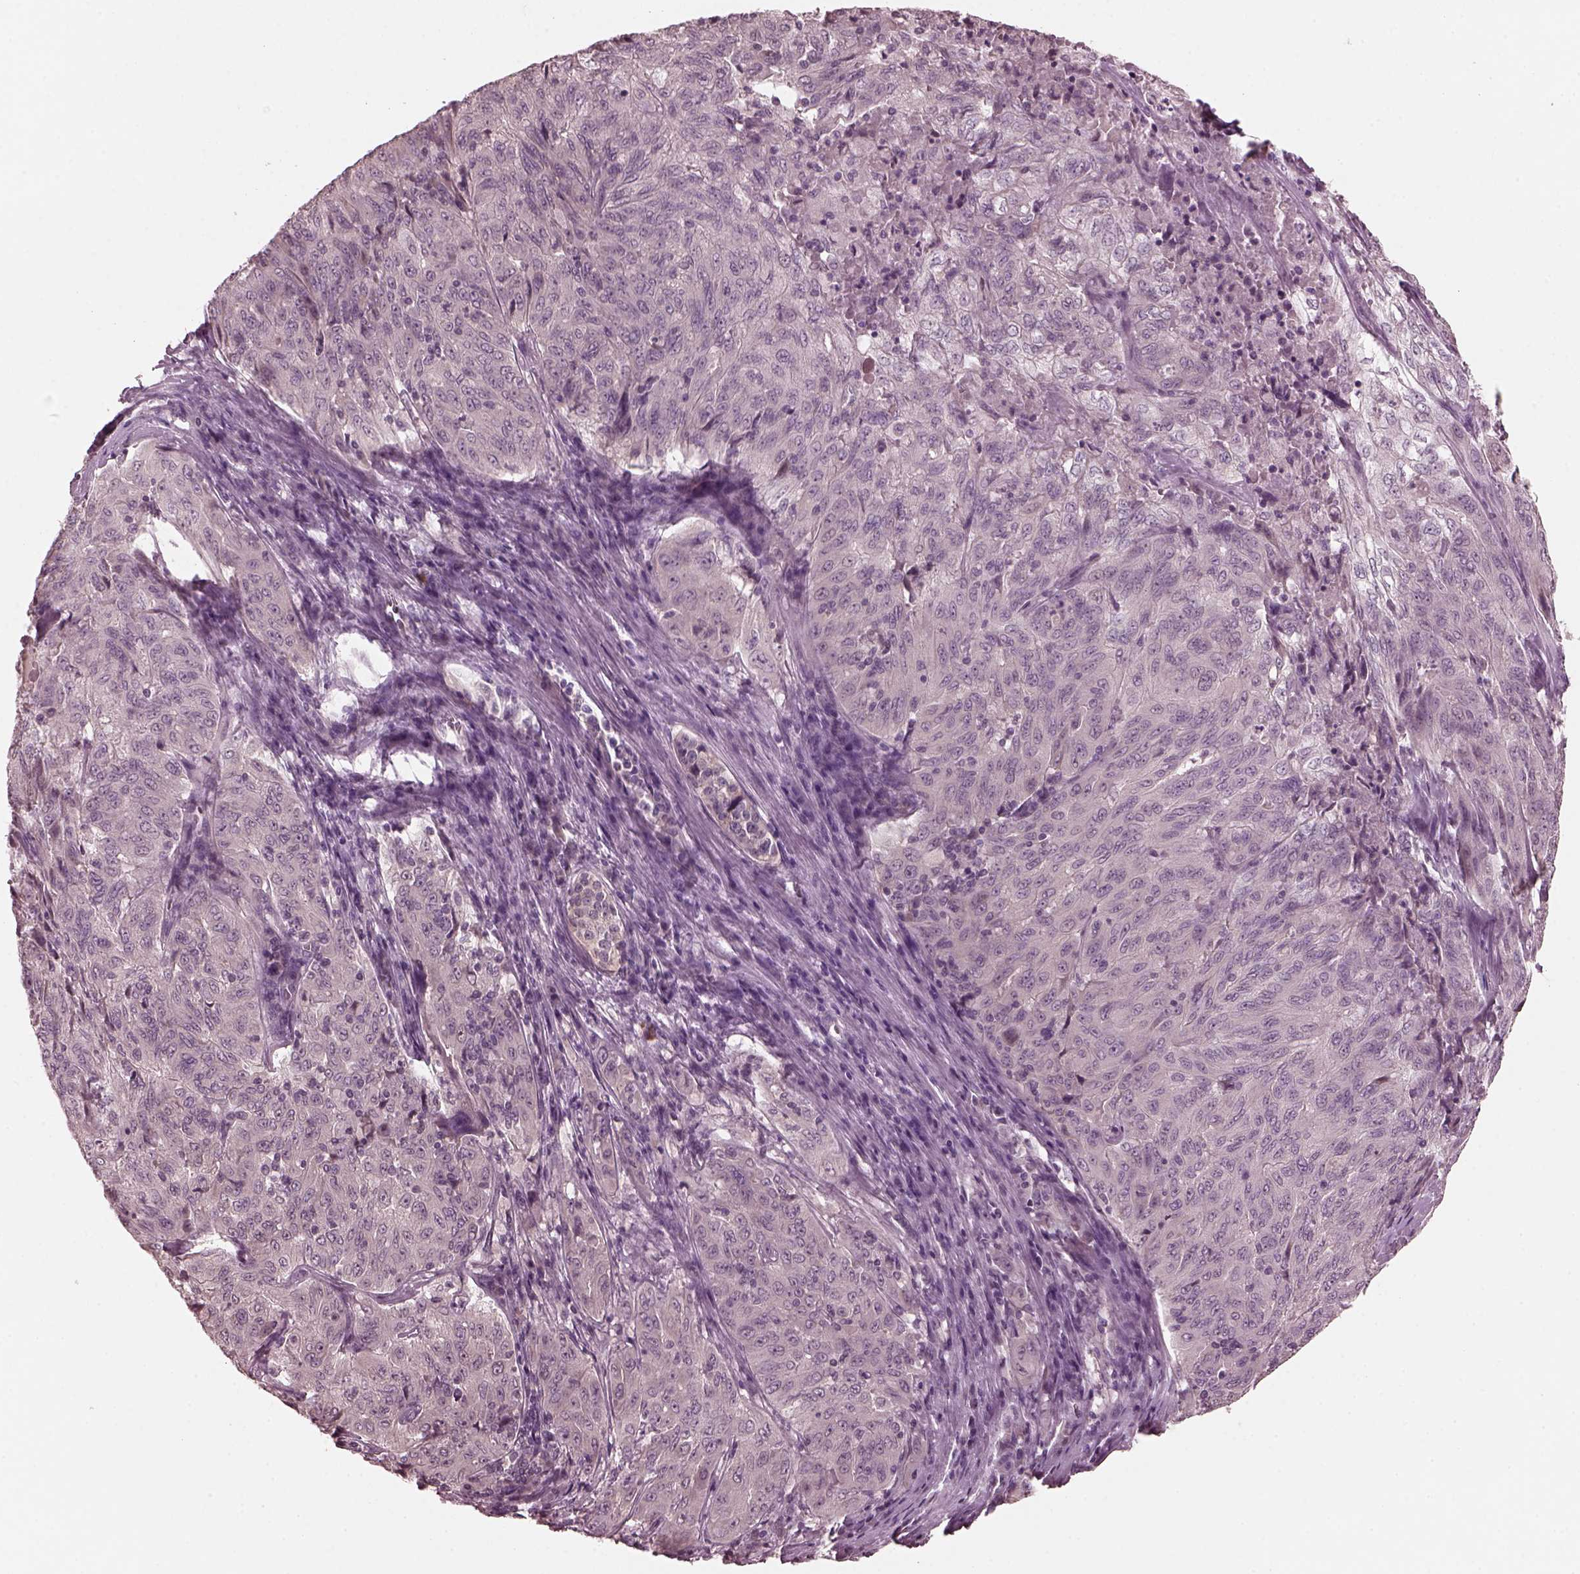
{"staining": {"intensity": "negative", "quantity": "none", "location": "none"}, "tissue": "pancreatic cancer", "cell_type": "Tumor cells", "image_type": "cancer", "snomed": [{"axis": "morphology", "description": "Adenocarcinoma, NOS"}, {"axis": "topography", "description": "Pancreas"}], "caption": "Protein analysis of adenocarcinoma (pancreatic) shows no significant staining in tumor cells.", "gene": "RGS7", "patient": {"sex": "male", "age": 63}}